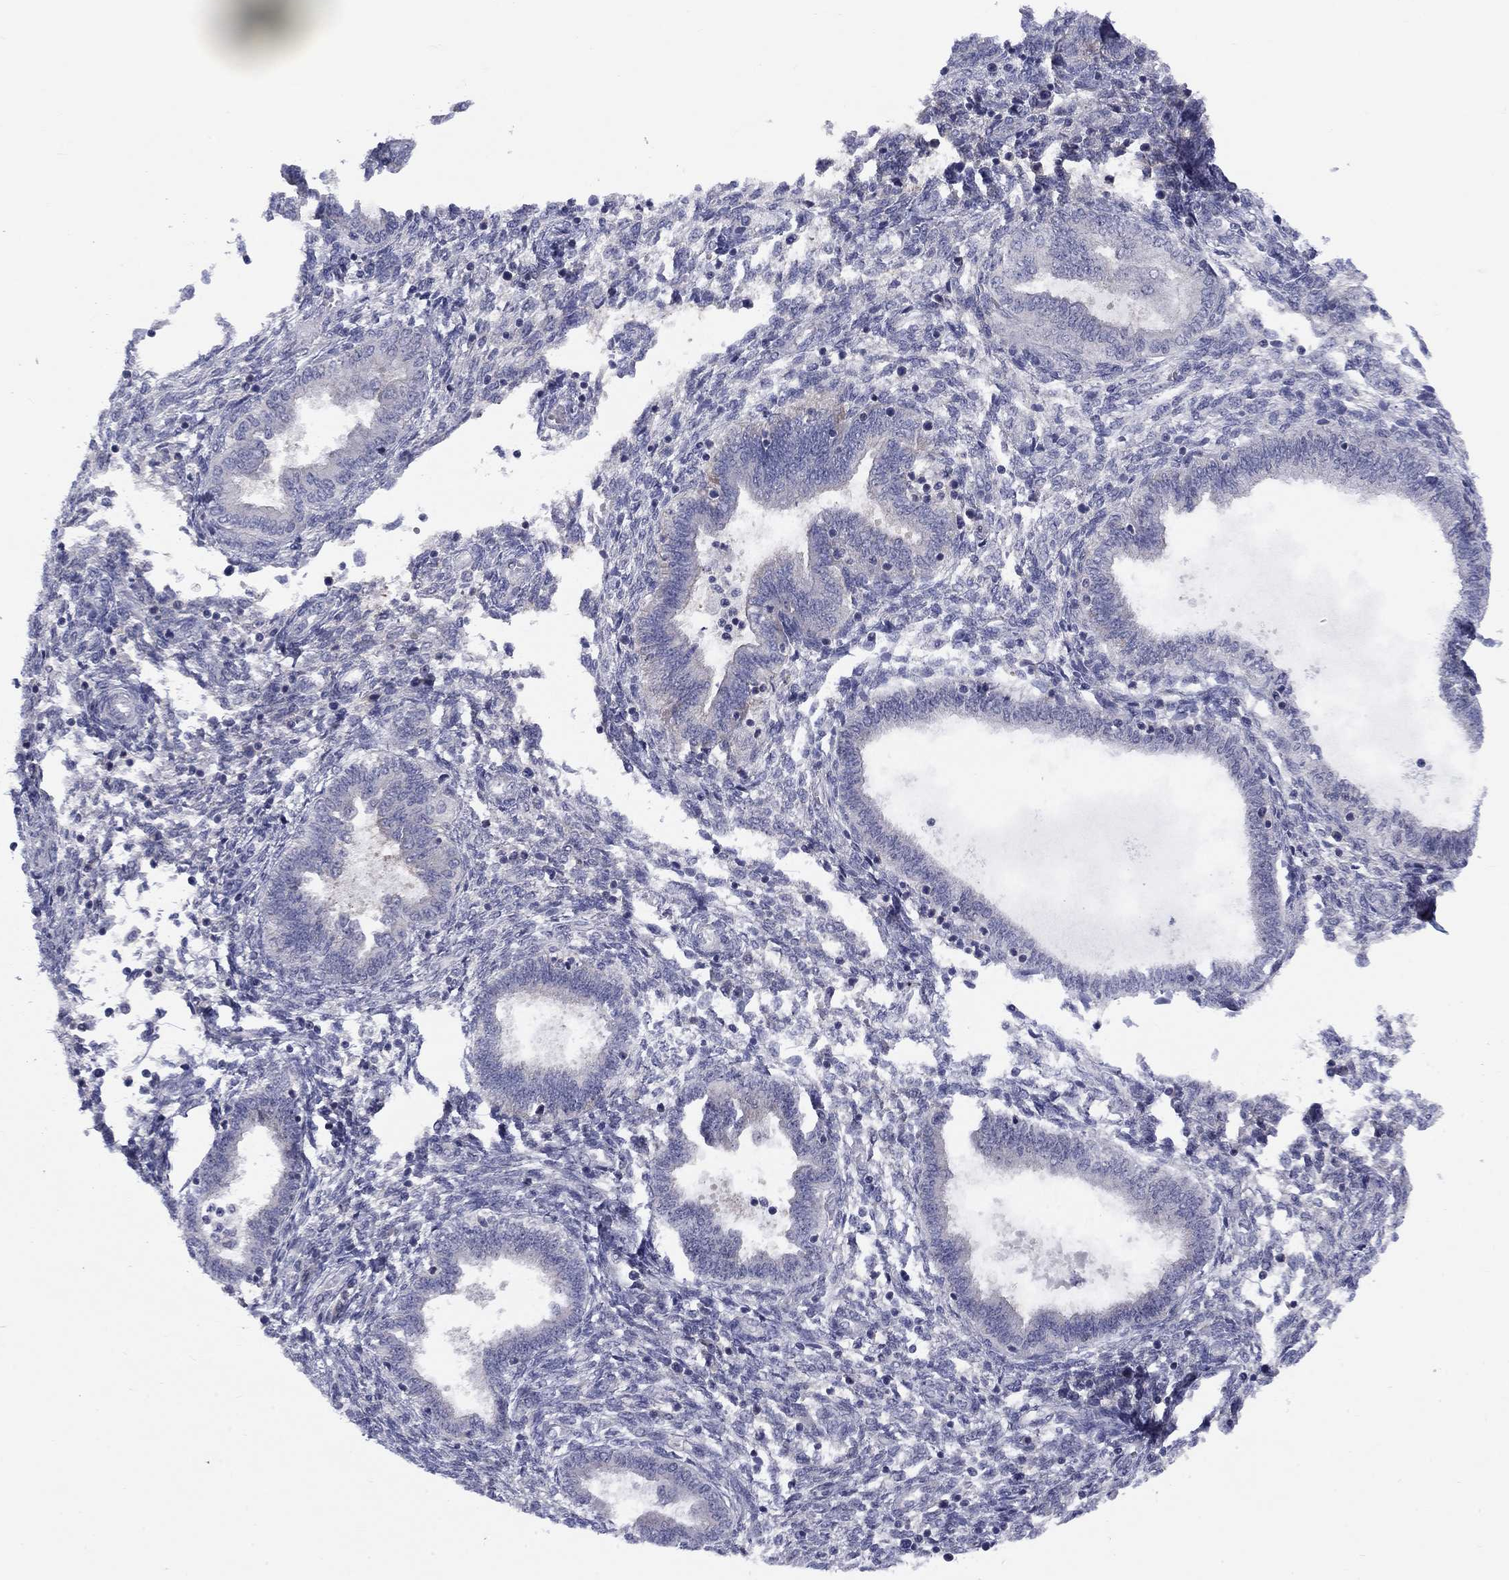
{"staining": {"intensity": "negative", "quantity": "none", "location": "none"}, "tissue": "endometrium", "cell_type": "Cells in endometrial stroma", "image_type": "normal", "snomed": [{"axis": "morphology", "description": "Normal tissue, NOS"}, {"axis": "topography", "description": "Endometrium"}], "caption": "Immunohistochemistry histopathology image of benign endometrium: endometrium stained with DAB (3,3'-diaminobenzidine) exhibits no significant protein positivity in cells in endometrial stroma.", "gene": "CACNA1A", "patient": {"sex": "female", "age": 42}}